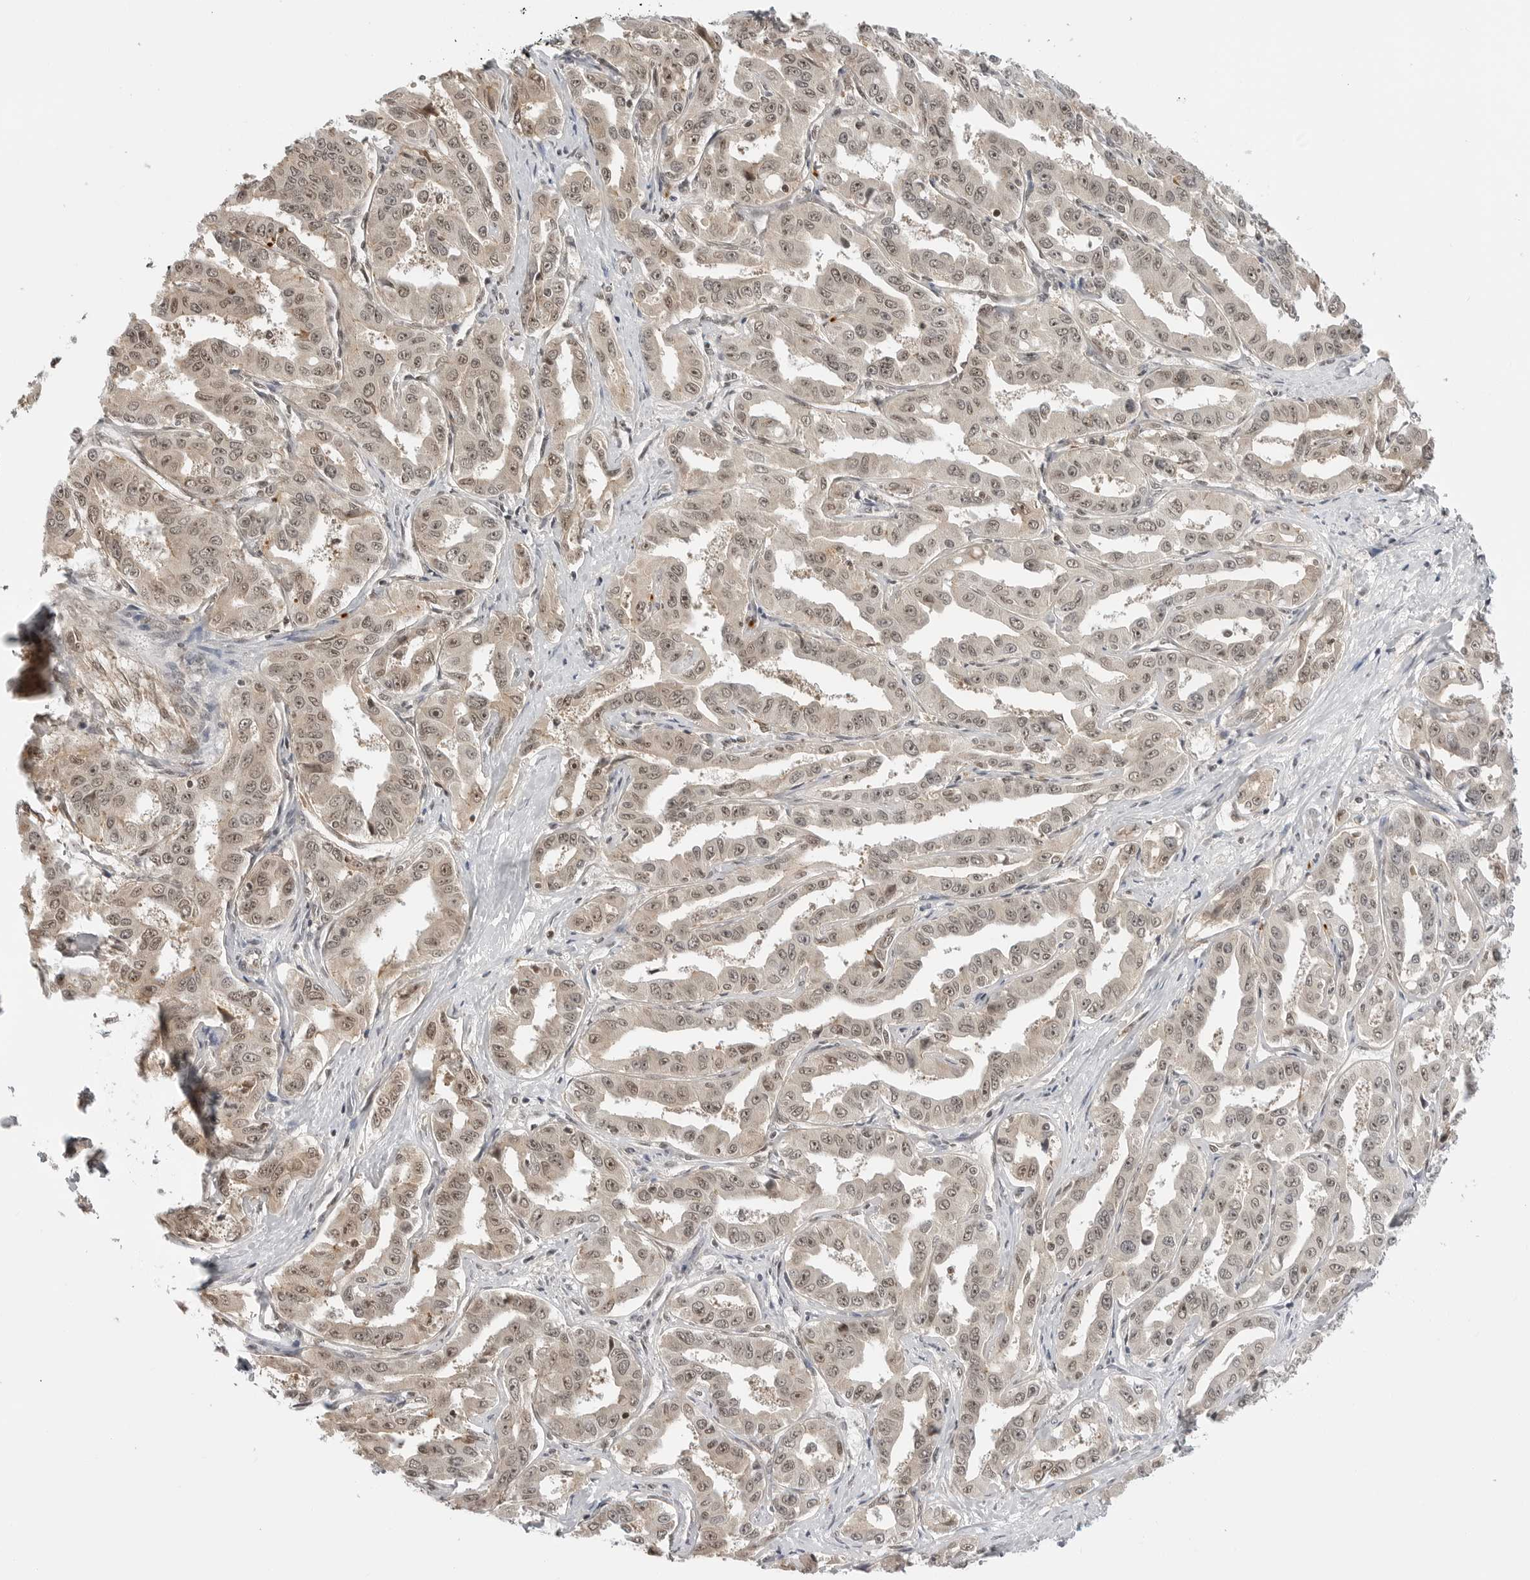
{"staining": {"intensity": "weak", "quantity": ">75%", "location": "cytoplasmic/membranous,nuclear"}, "tissue": "liver cancer", "cell_type": "Tumor cells", "image_type": "cancer", "snomed": [{"axis": "morphology", "description": "Cholangiocarcinoma"}, {"axis": "topography", "description": "Liver"}], "caption": "Liver cholangiocarcinoma was stained to show a protein in brown. There is low levels of weak cytoplasmic/membranous and nuclear staining in about >75% of tumor cells.", "gene": "C8orf33", "patient": {"sex": "male", "age": 59}}